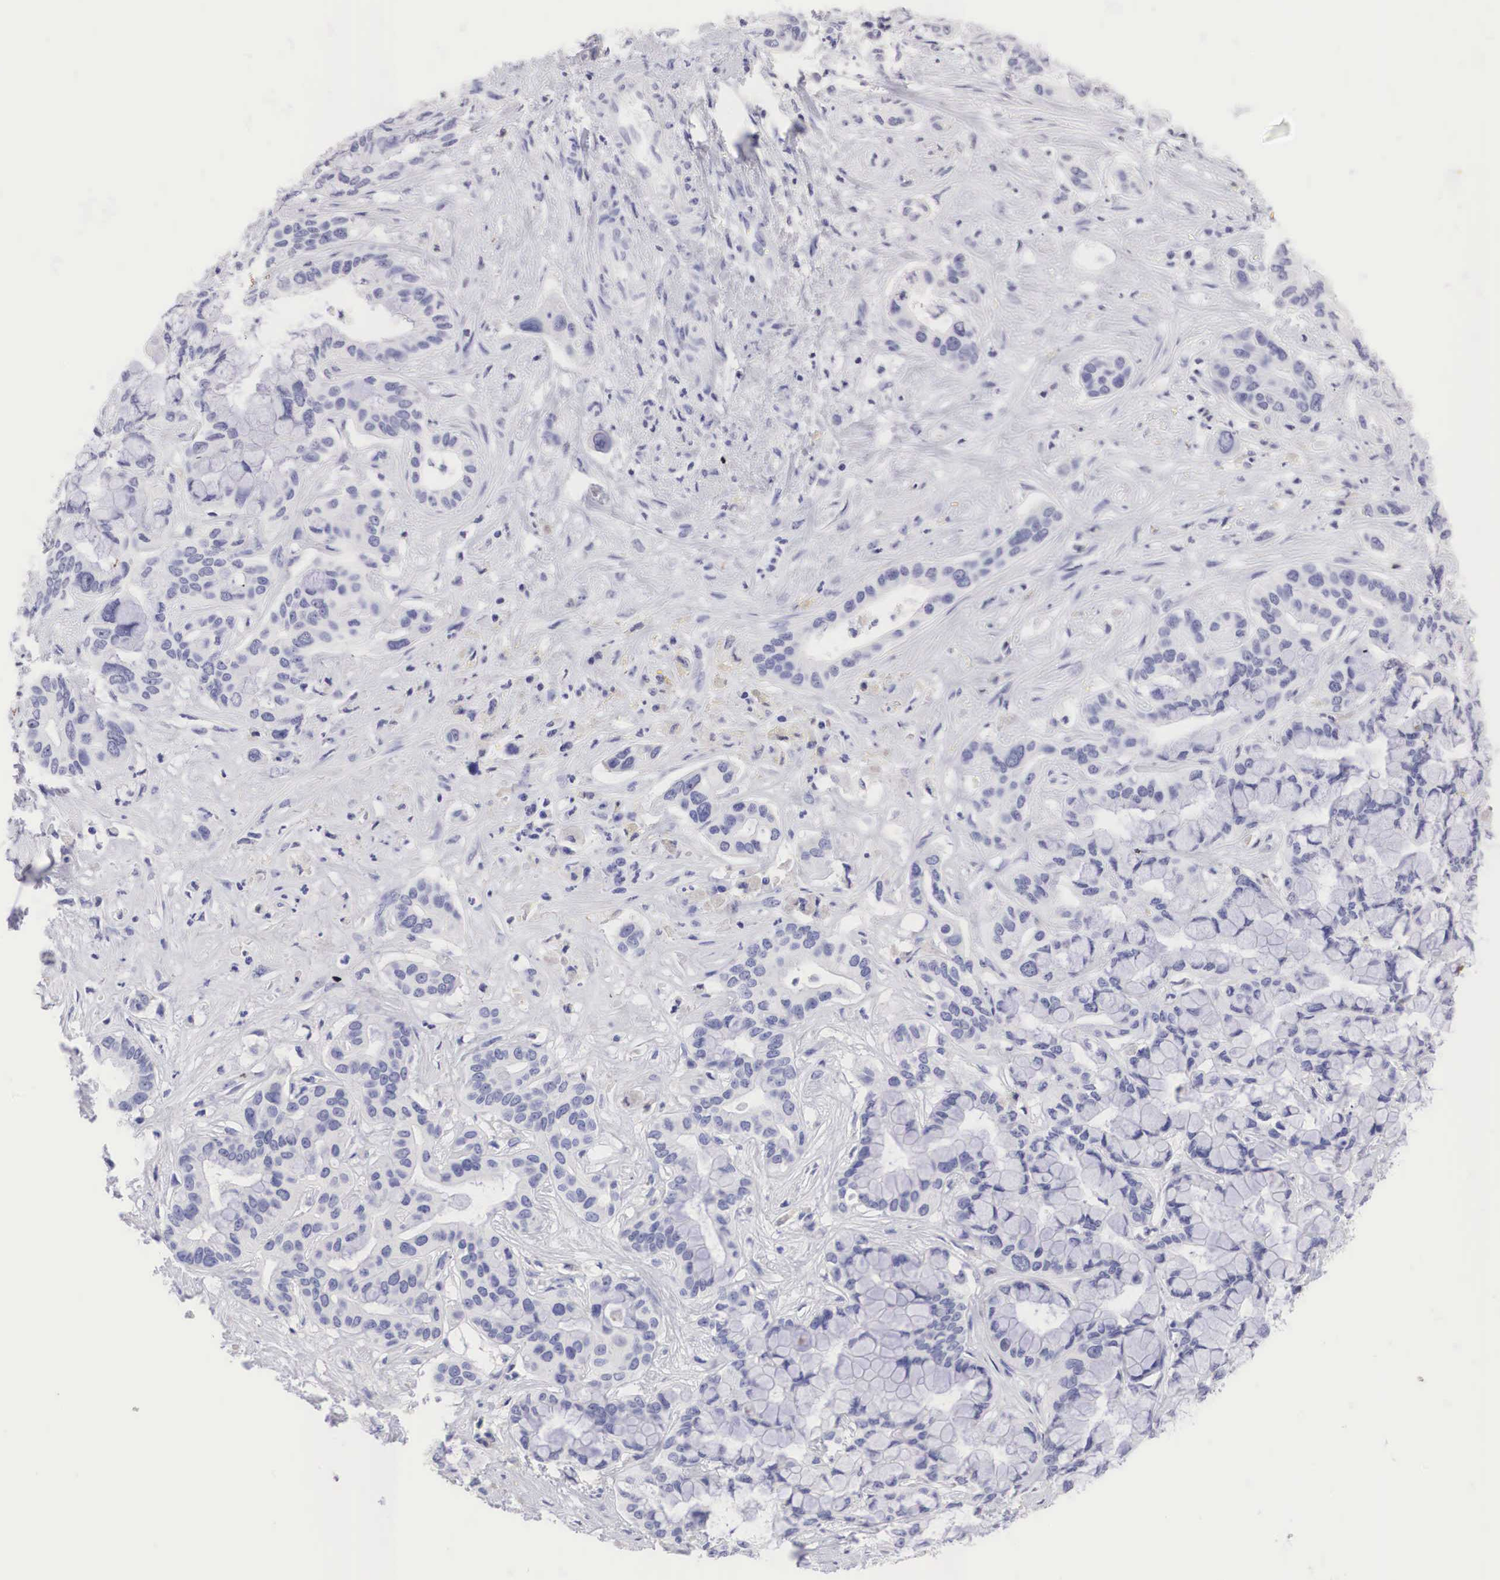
{"staining": {"intensity": "negative", "quantity": "none", "location": "none"}, "tissue": "liver cancer", "cell_type": "Tumor cells", "image_type": "cancer", "snomed": [{"axis": "morphology", "description": "Cholangiocarcinoma"}, {"axis": "topography", "description": "Liver"}], "caption": "A histopathology image of liver cancer stained for a protein displays no brown staining in tumor cells. (Immunohistochemistry, brightfield microscopy, high magnification).", "gene": "TYR", "patient": {"sex": "female", "age": 65}}